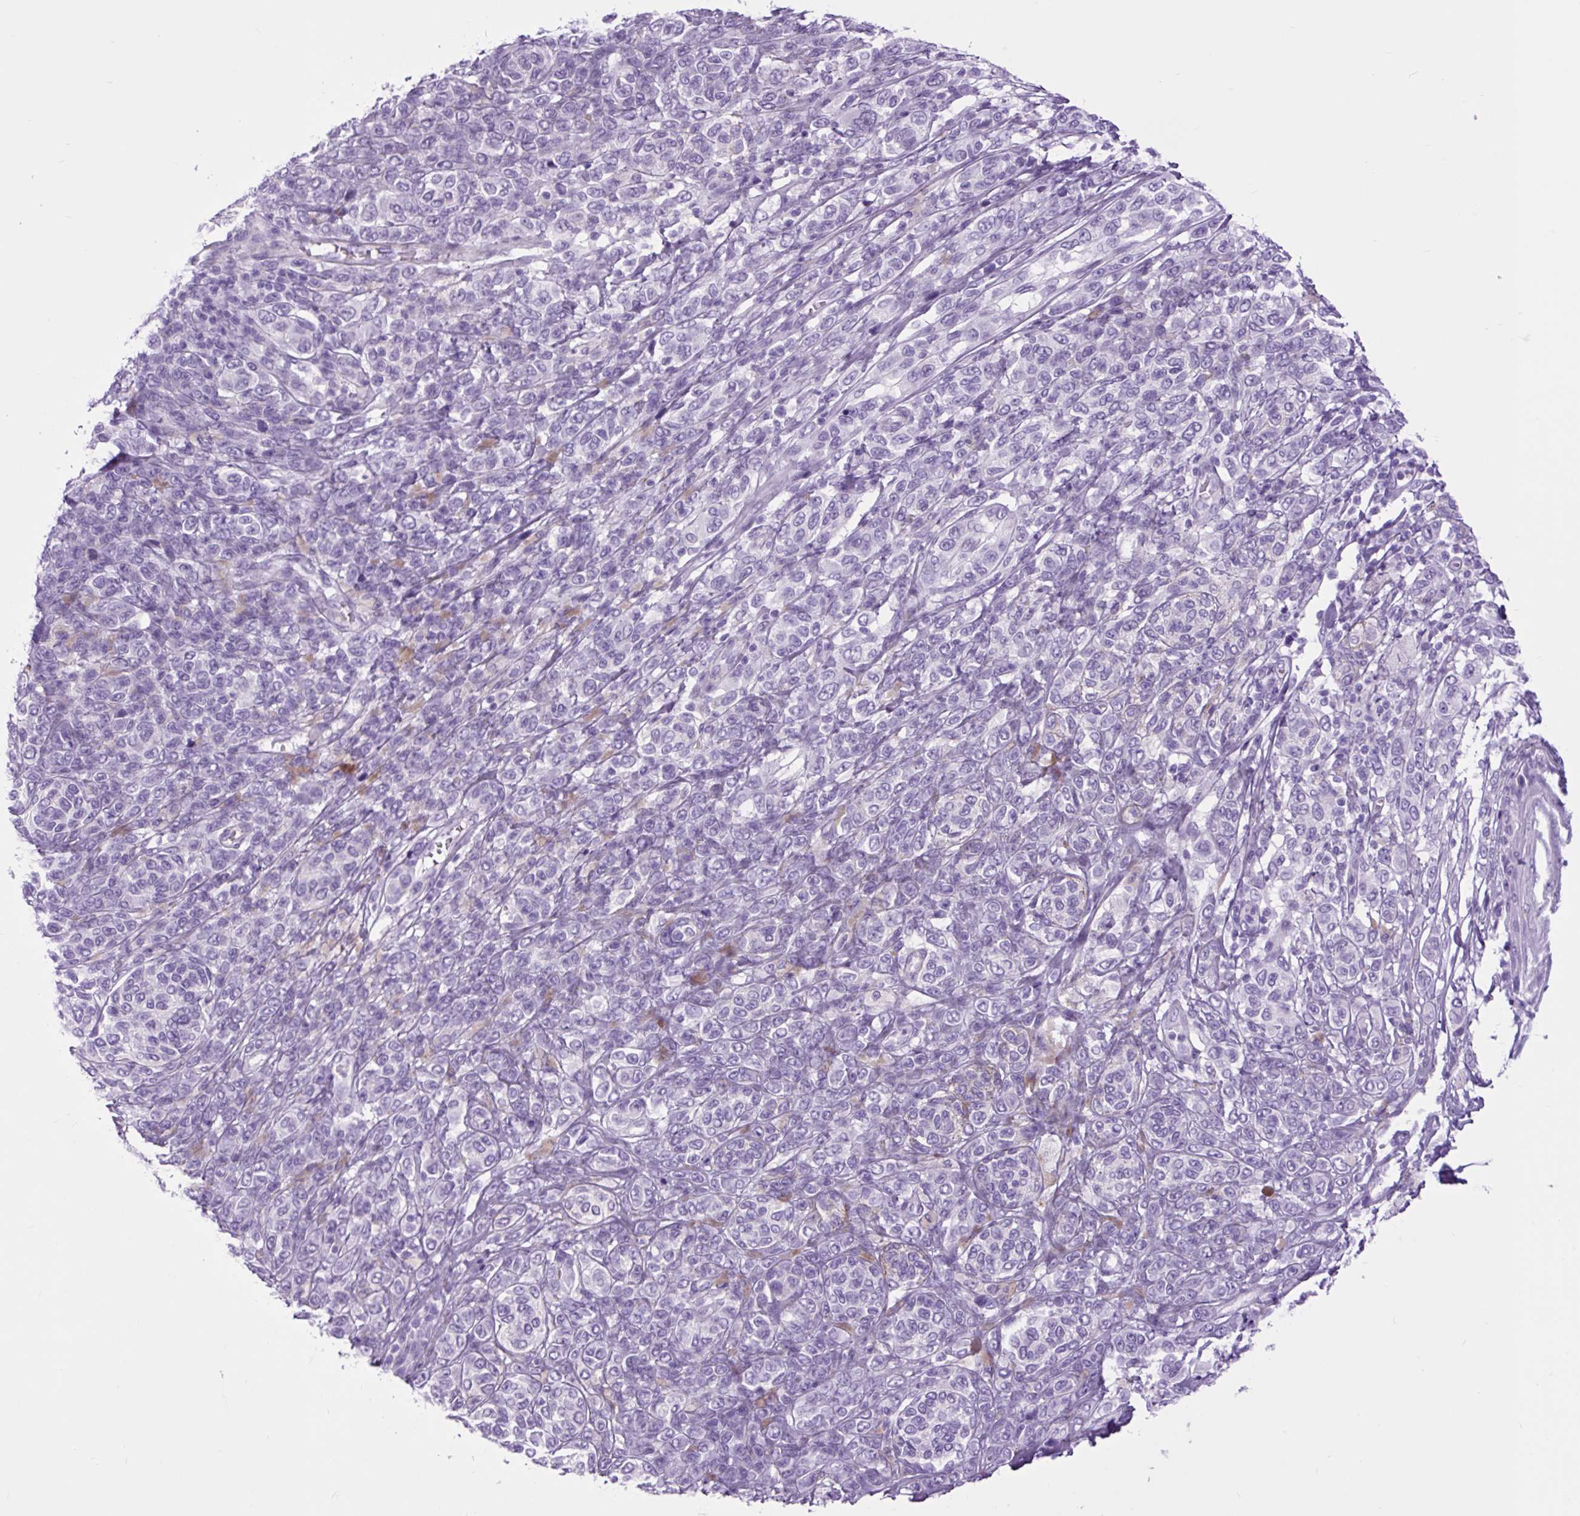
{"staining": {"intensity": "negative", "quantity": "none", "location": "none"}, "tissue": "melanoma", "cell_type": "Tumor cells", "image_type": "cancer", "snomed": [{"axis": "morphology", "description": "Malignant melanoma, NOS"}, {"axis": "topography", "description": "Skin"}], "caption": "IHC micrograph of neoplastic tissue: human melanoma stained with DAB (3,3'-diaminobenzidine) reveals no significant protein expression in tumor cells.", "gene": "DPP6", "patient": {"sex": "male", "age": 42}}